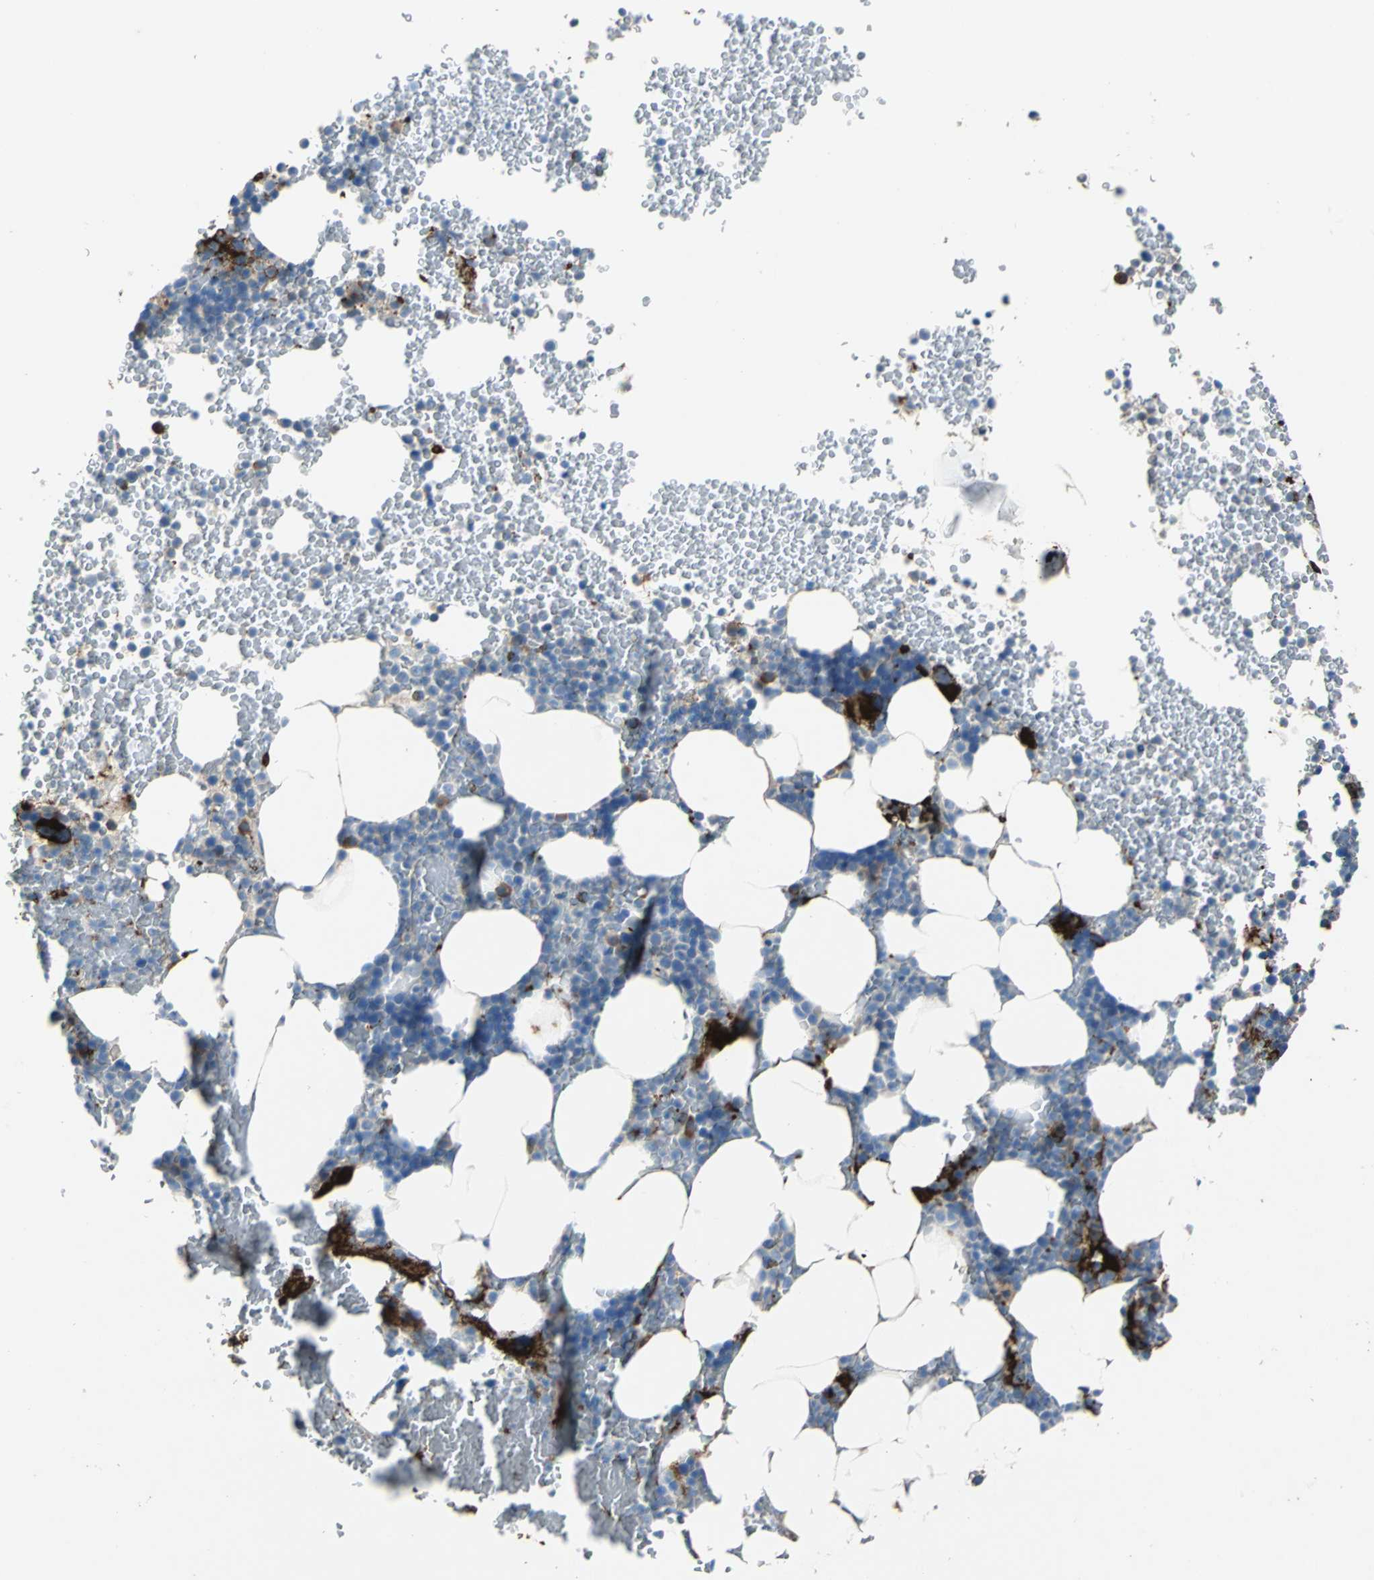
{"staining": {"intensity": "strong", "quantity": "<25%", "location": "cytoplasmic/membranous"}, "tissue": "bone marrow", "cell_type": "Hematopoietic cells", "image_type": "normal", "snomed": [{"axis": "morphology", "description": "Normal tissue, NOS"}, {"axis": "topography", "description": "Bone marrow"}], "caption": "Immunohistochemical staining of normal bone marrow shows medium levels of strong cytoplasmic/membranous expression in approximately <25% of hematopoietic cells.", "gene": "SELP", "patient": {"sex": "female", "age": 66}}